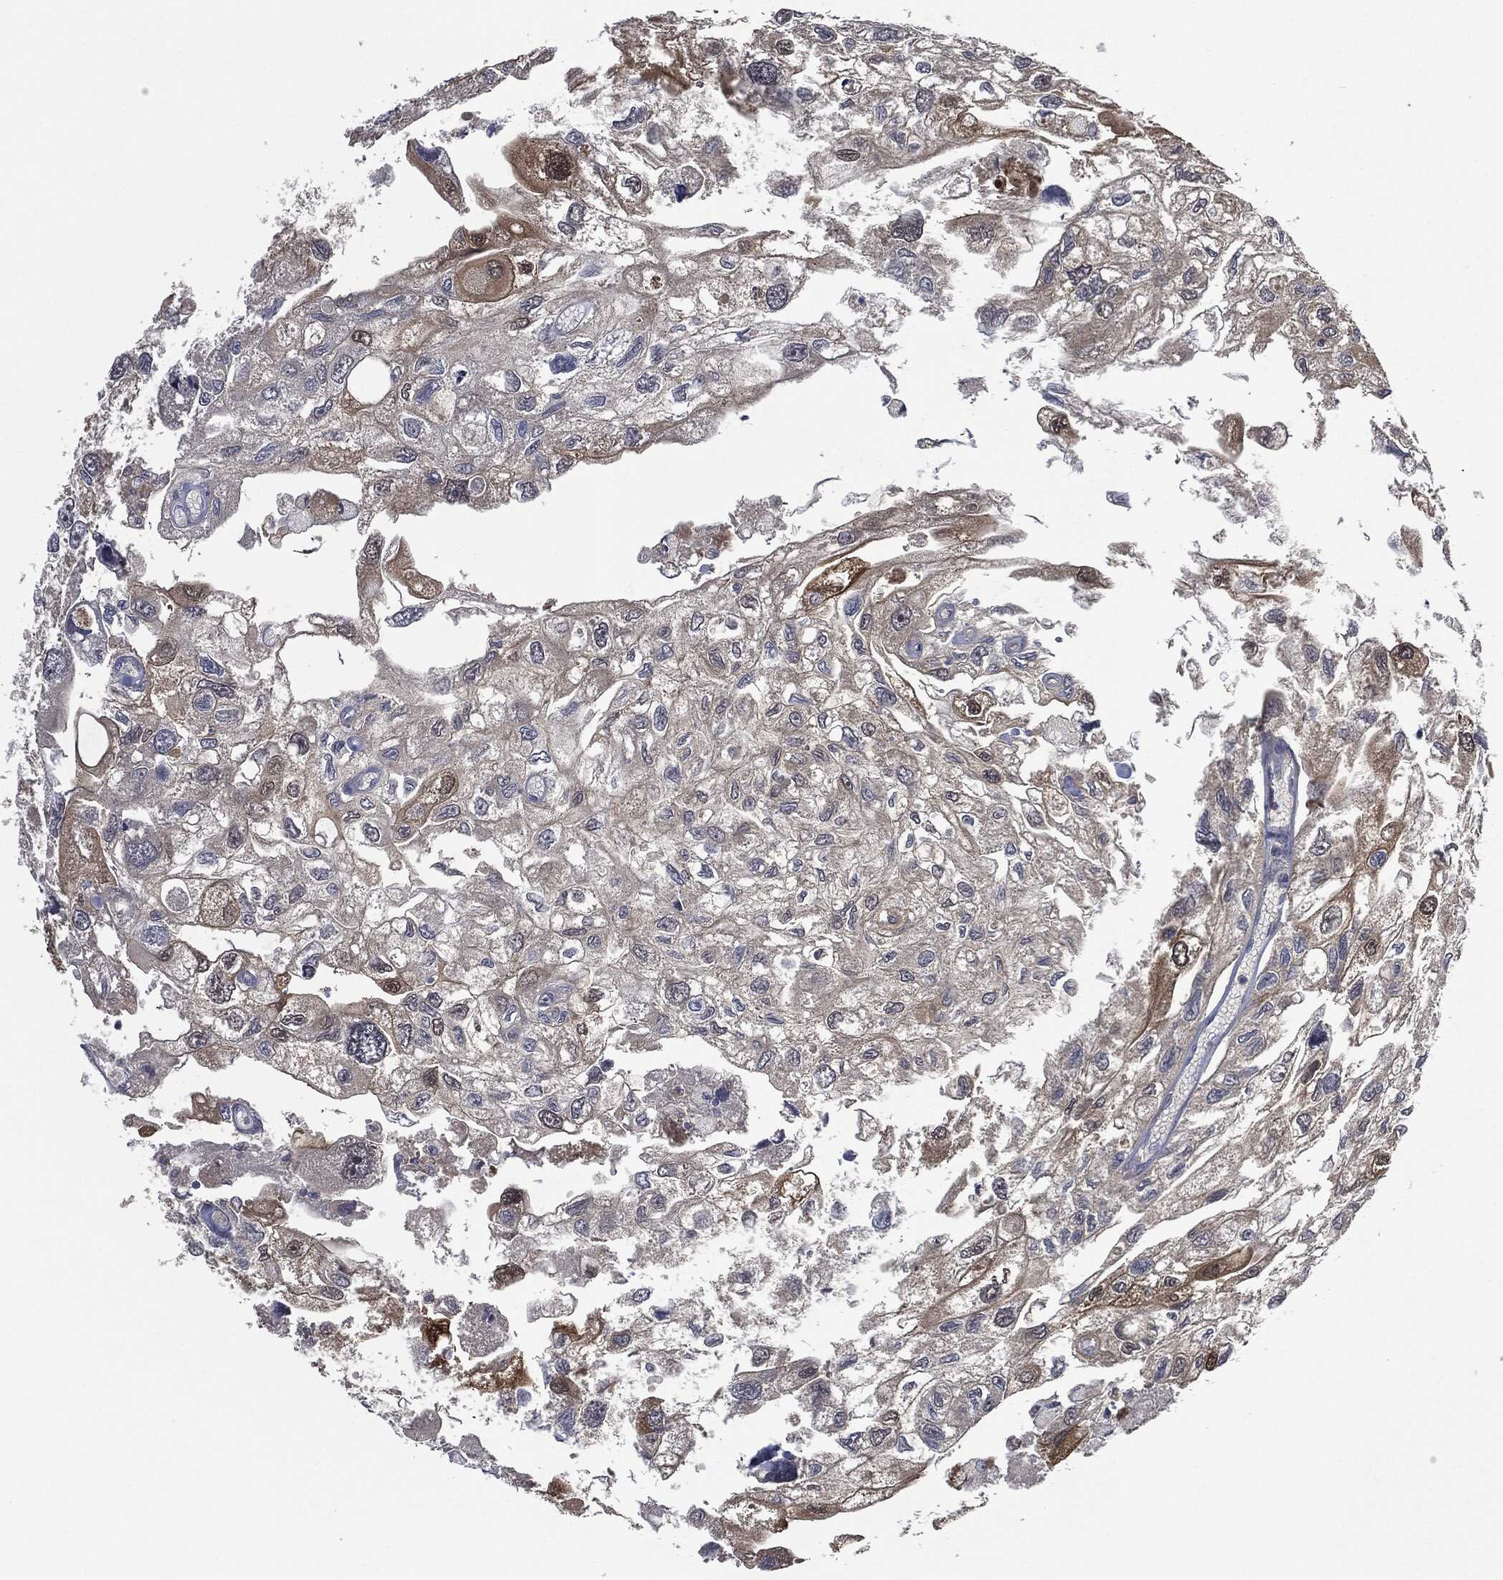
{"staining": {"intensity": "moderate", "quantity": "<25%", "location": "cytoplasmic/membranous,nuclear"}, "tissue": "urothelial cancer", "cell_type": "Tumor cells", "image_type": "cancer", "snomed": [{"axis": "morphology", "description": "Urothelial carcinoma, High grade"}, {"axis": "topography", "description": "Urinary bladder"}], "caption": "Urothelial cancer tissue exhibits moderate cytoplasmic/membranous and nuclear staining in about <25% of tumor cells, visualized by immunohistochemistry.", "gene": "IL1RN", "patient": {"sex": "male", "age": 59}}